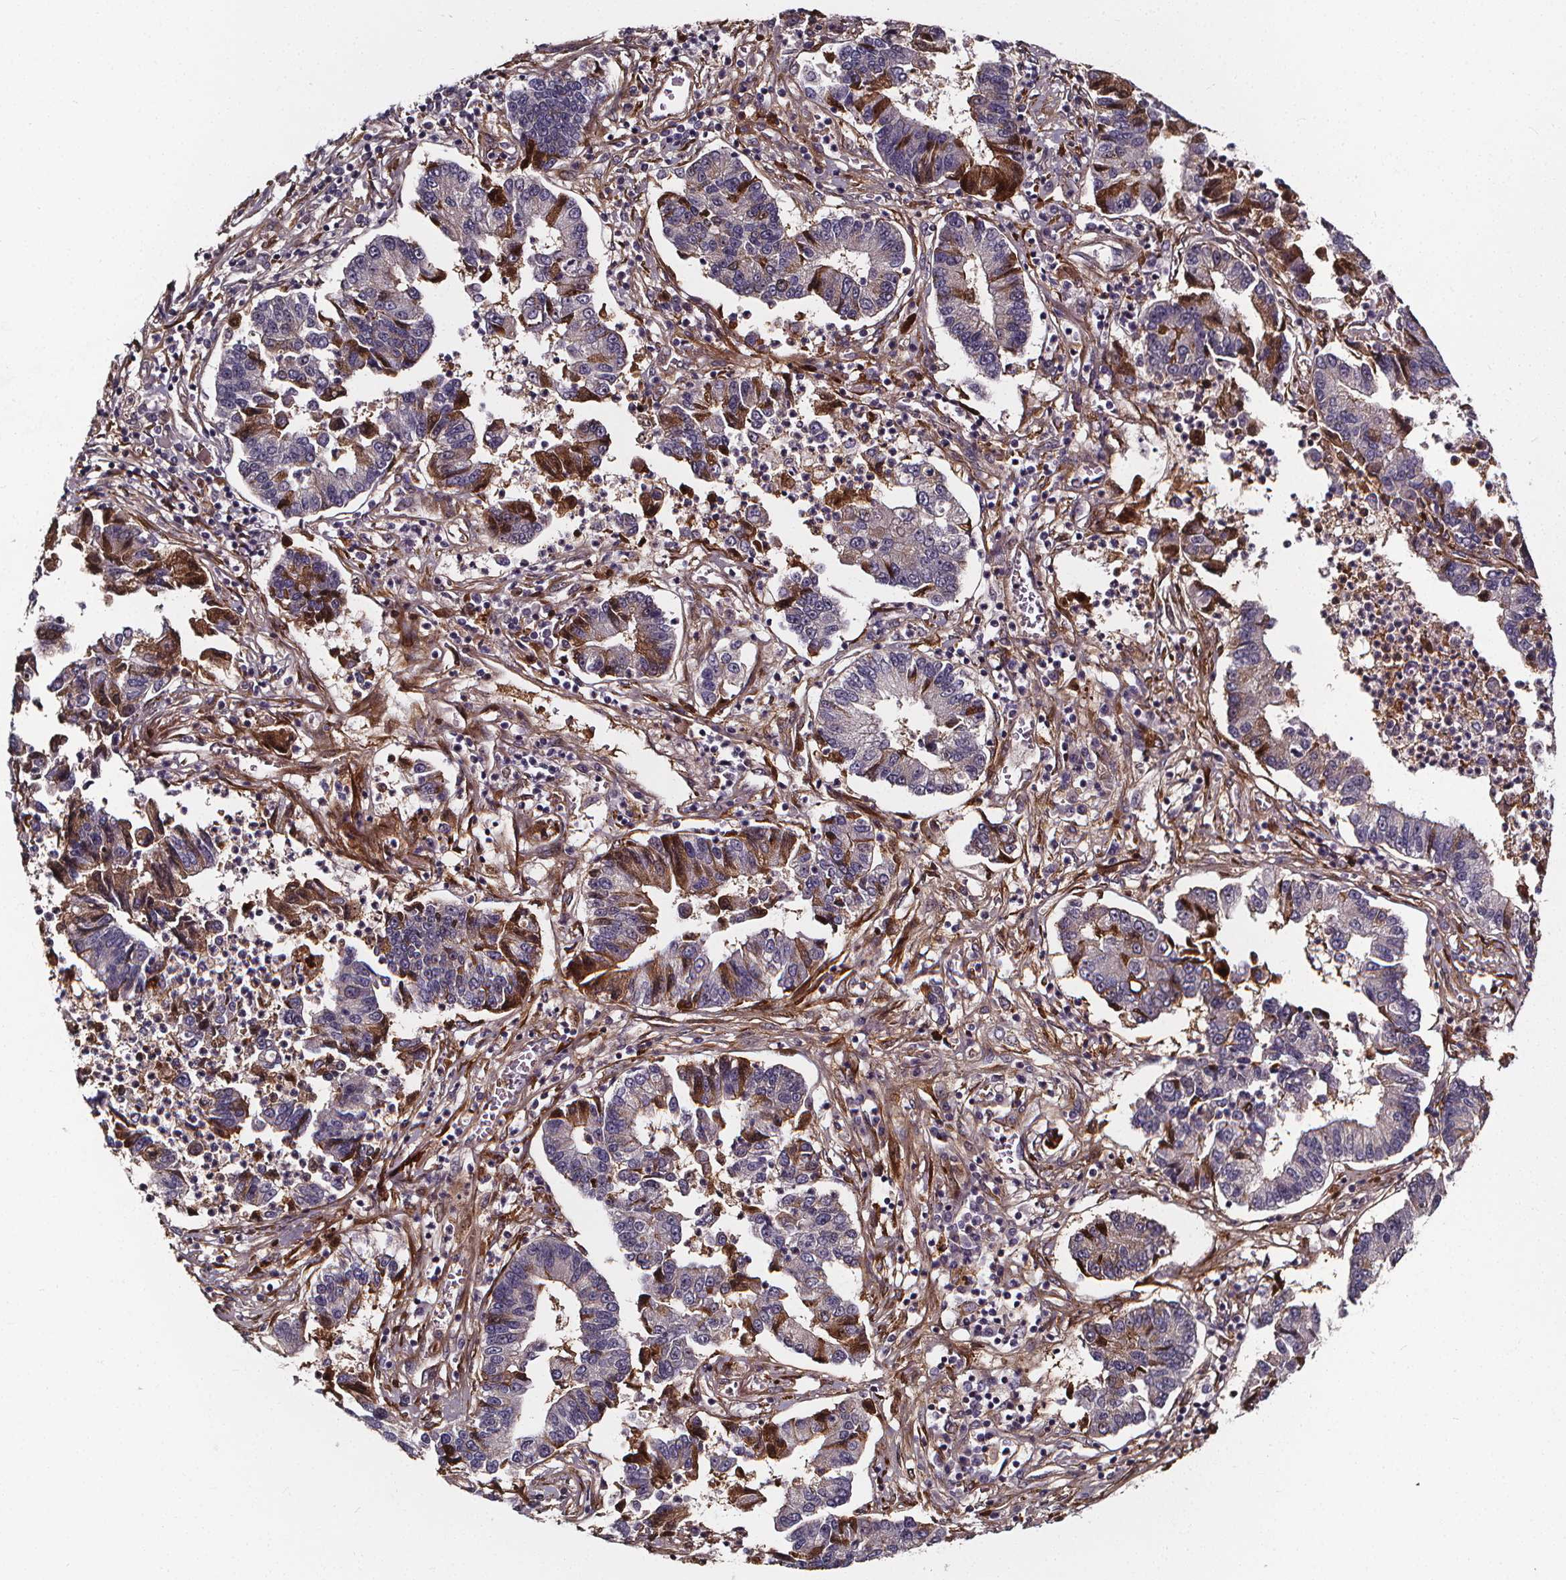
{"staining": {"intensity": "strong", "quantity": "<25%", "location": "cytoplasmic/membranous"}, "tissue": "lung cancer", "cell_type": "Tumor cells", "image_type": "cancer", "snomed": [{"axis": "morphology", "description": "Adenocarcinoma, NOS"}, {"axis": "topography", "description": "Lung"}], "caption": "High-magnification brightfield microscopy of lung cancer stained with DAB (brown) and counterstained with hematoxylin (blue). tumor cells exhibit strong cytoplasmic/membranous expression is identified in about<25% of cells.", "gene": "AEBP1", "patient": {"sex": "female", "age": 57}}